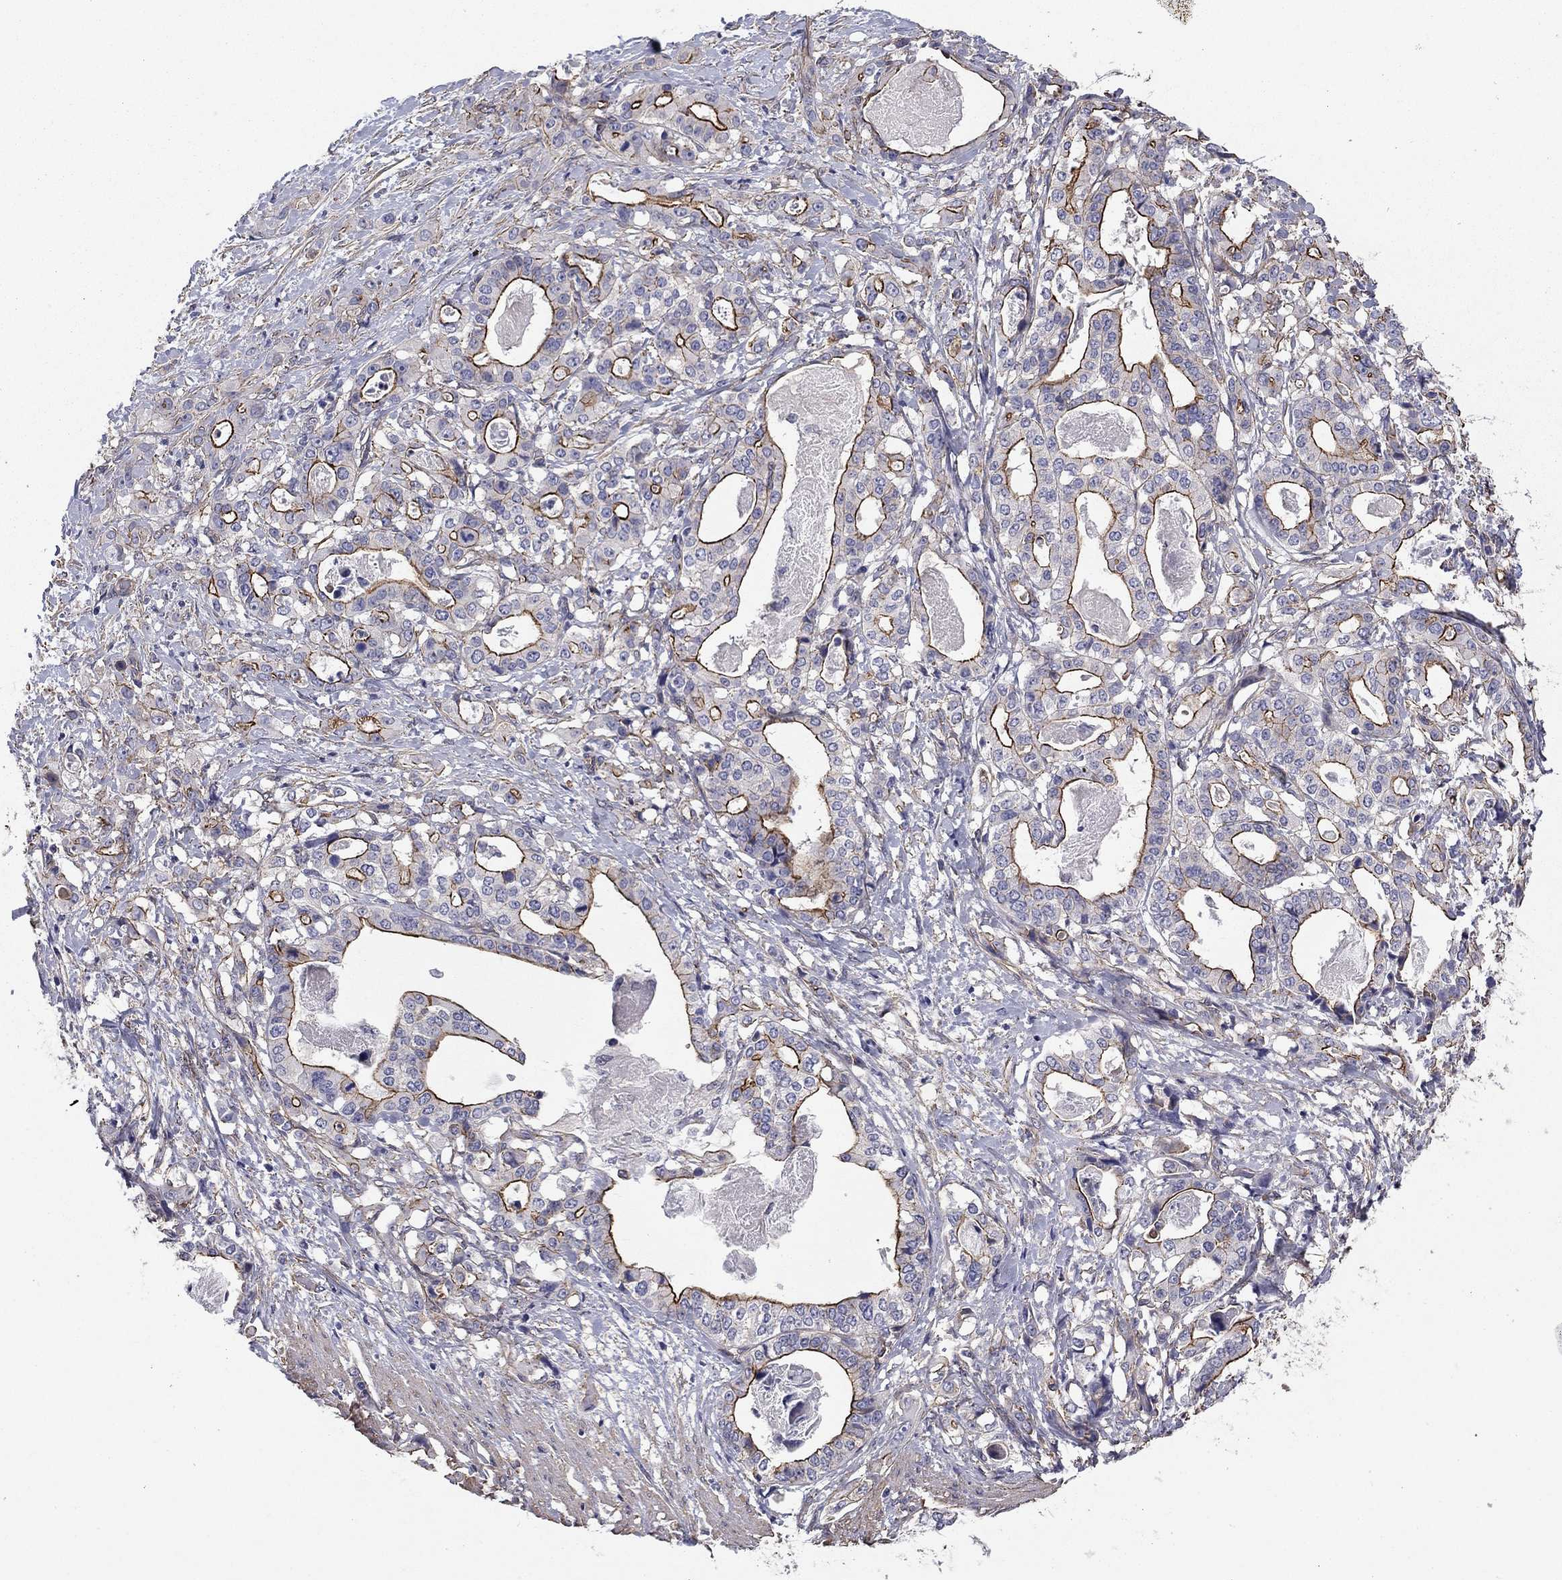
{"staining": {"intensity": "strong", "quantity": "25%-75%", "location": "cytoplasmic/membranous"}, "tissue": "stomach cancer", "cell_type": "Tumor cells", "image_type": "cancer", "snomed": [{"axis": "morphology", "description": "Adenocarcinoma, NOS"}, {"axis": "topography", "description": "Stomach"}], "caption": "Strong cytoplasmic/membranous expression for a protein is identified in about 25%-75% of tumor cells of stomach cancer using immunohistochemistry.", "gene": "TCHH", "patient": {"sex": "male", "age": 48}}